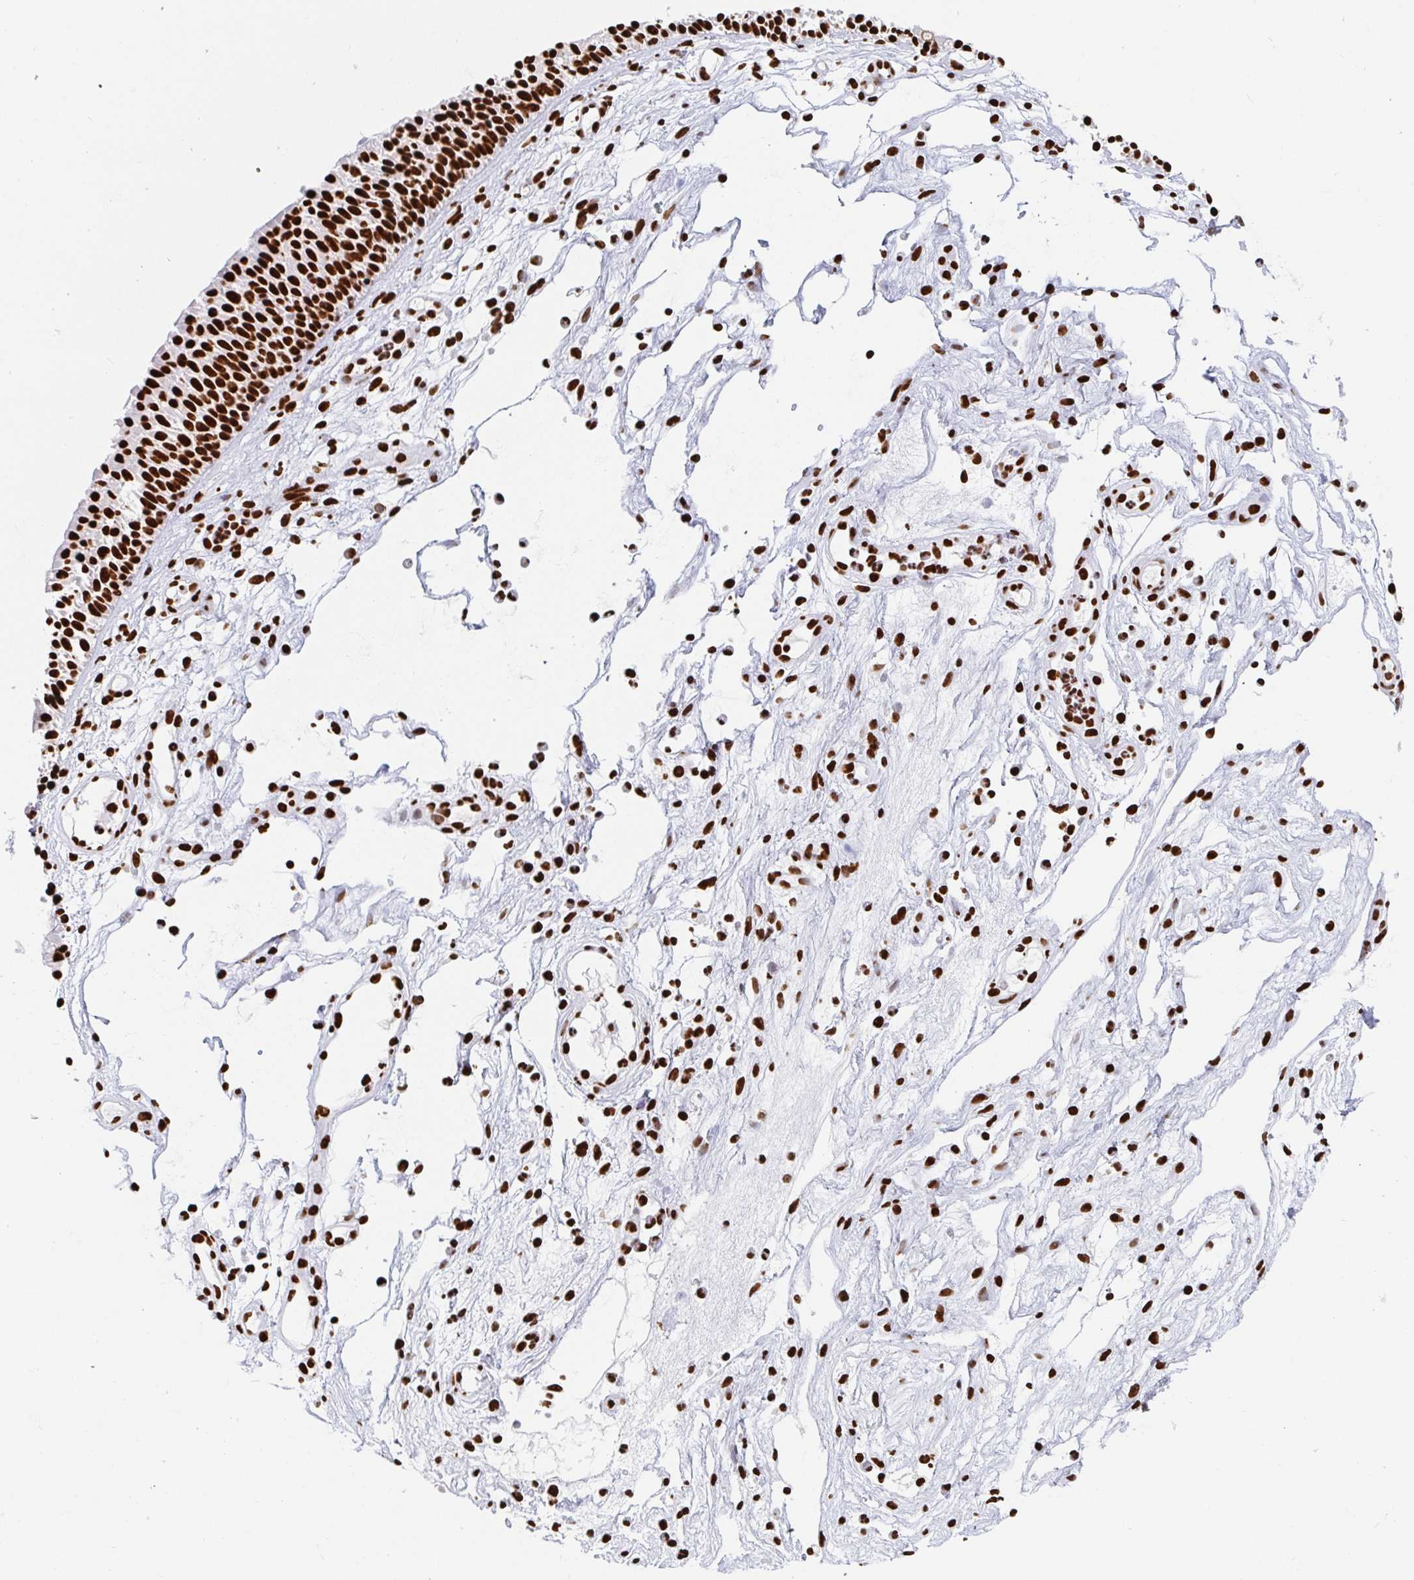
{"staining": {"intensity": "strong", "quantity": ">75%", "location": "nuclear"}, "tissue": "nasopharynx", "cell_type": "Respiratory epithelial cells", "image_type": "normal", "snomed": [{"axis": "morphology", "description": "Normal tissue, NOS"}, {"axis": "topography", "description": "Nasopharynx"}], "caption": "This histopathology image exhibits normal nasopharynx stained with immunohistochemistry (IHC) to label a protein in brown. The nuclear of respiratory epithelial cells show strong positivity for the protein. Nuclei are counter-stained blue.", "gene": "EWSR1", "patient": {"sex": "male", "age": 56}}